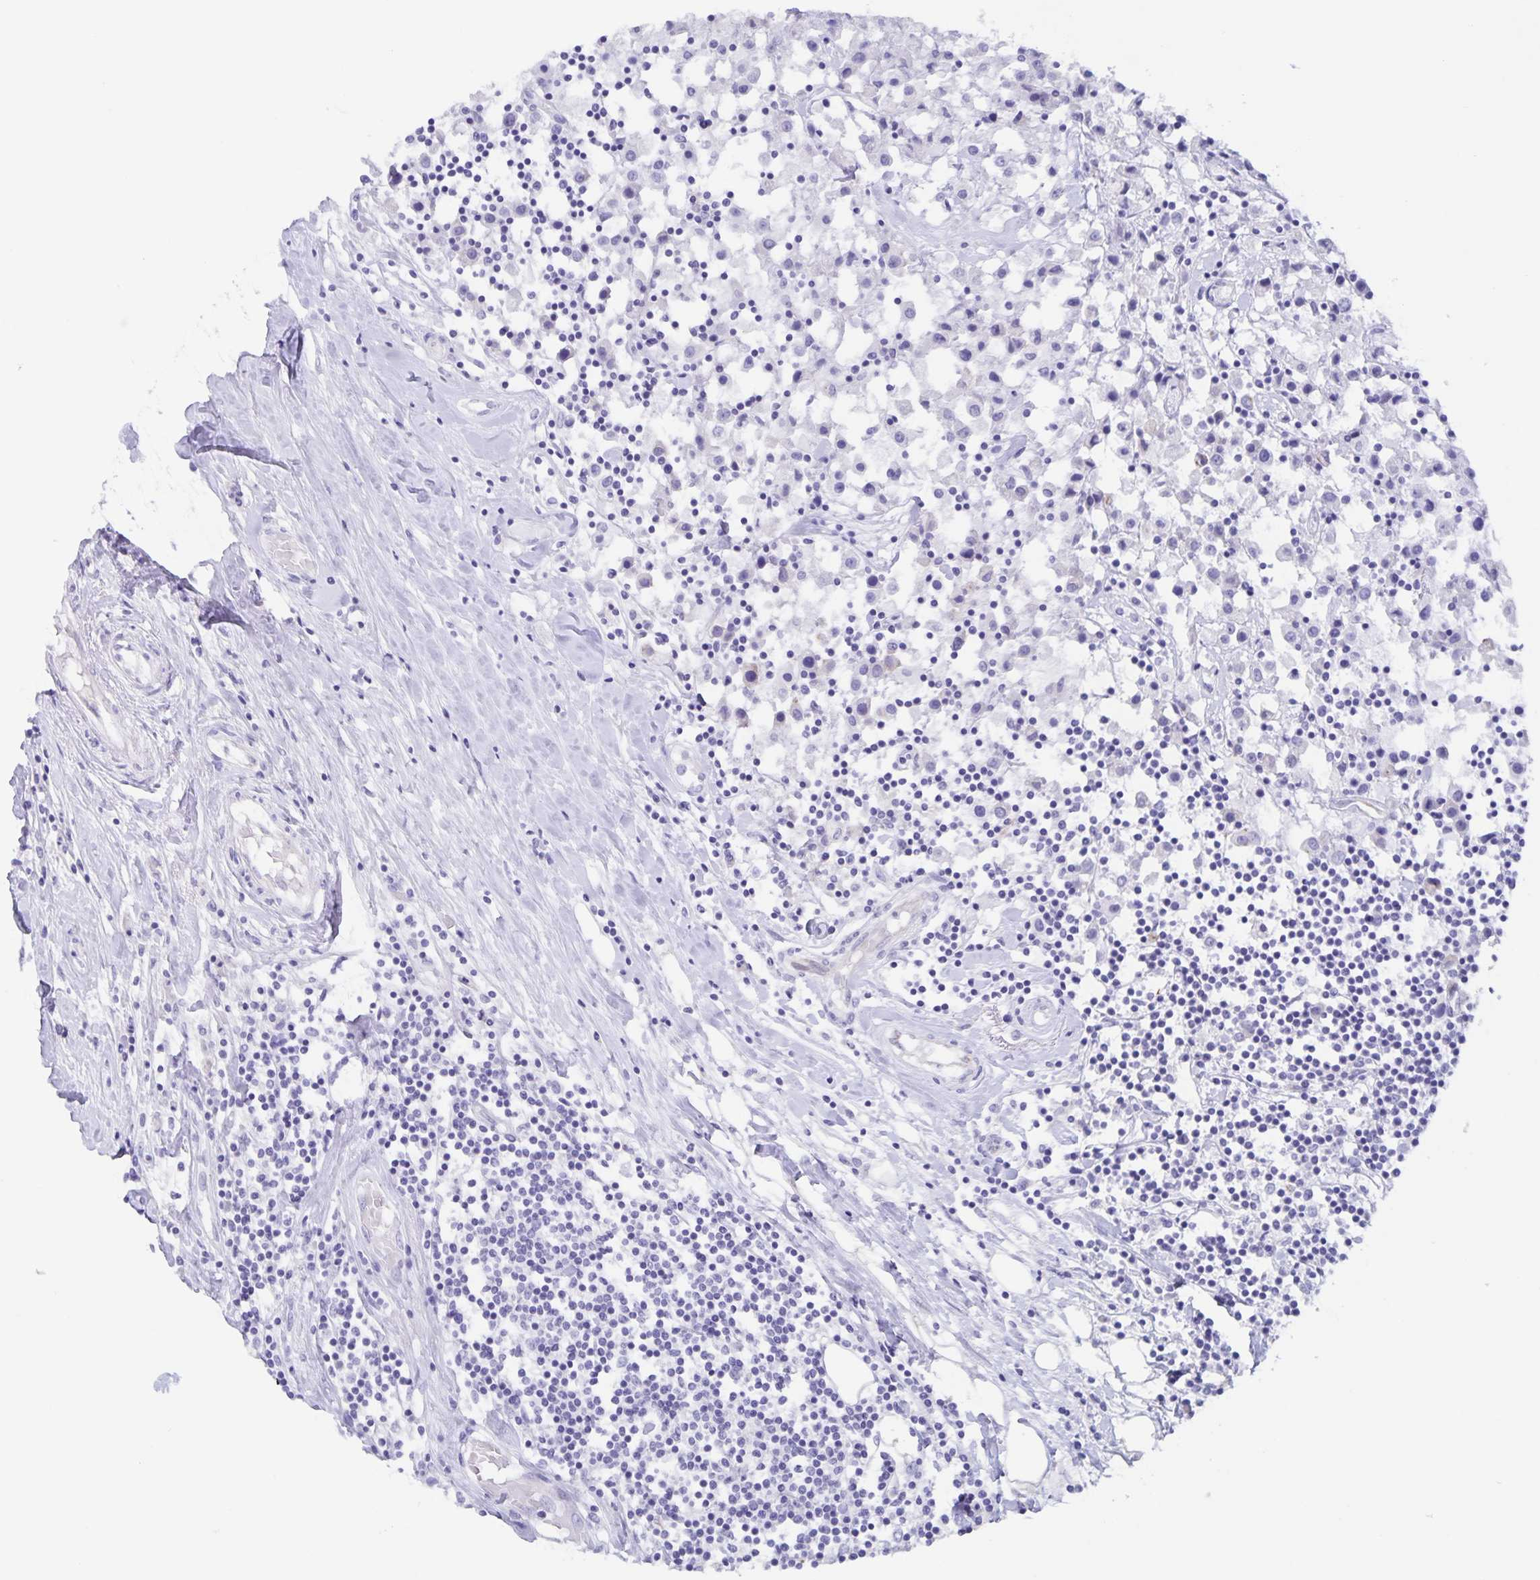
{"staining": {"intensity": "negative", "quantity": "none", "location": "none"}, "tissue": "breast cancer", "cell_type": "Tumor cells", "image_type": "cancer", "snomed": [{"axis": "morphology", "description": "Duct carcinoma"}, {"axis": "topography", "description": "Breast"}], "caption": "IHC photomicrograph of neoplastic tissue: invasive ductal carcinoma (breast) stained with DAB (3,3'-diaminobenzidine) shows no significant protein staining in tumor cells. (IHC, brightfield microscopy, high magnification).", "gene": "AQP4", "patient": {"sex": "female", "age": 61}}